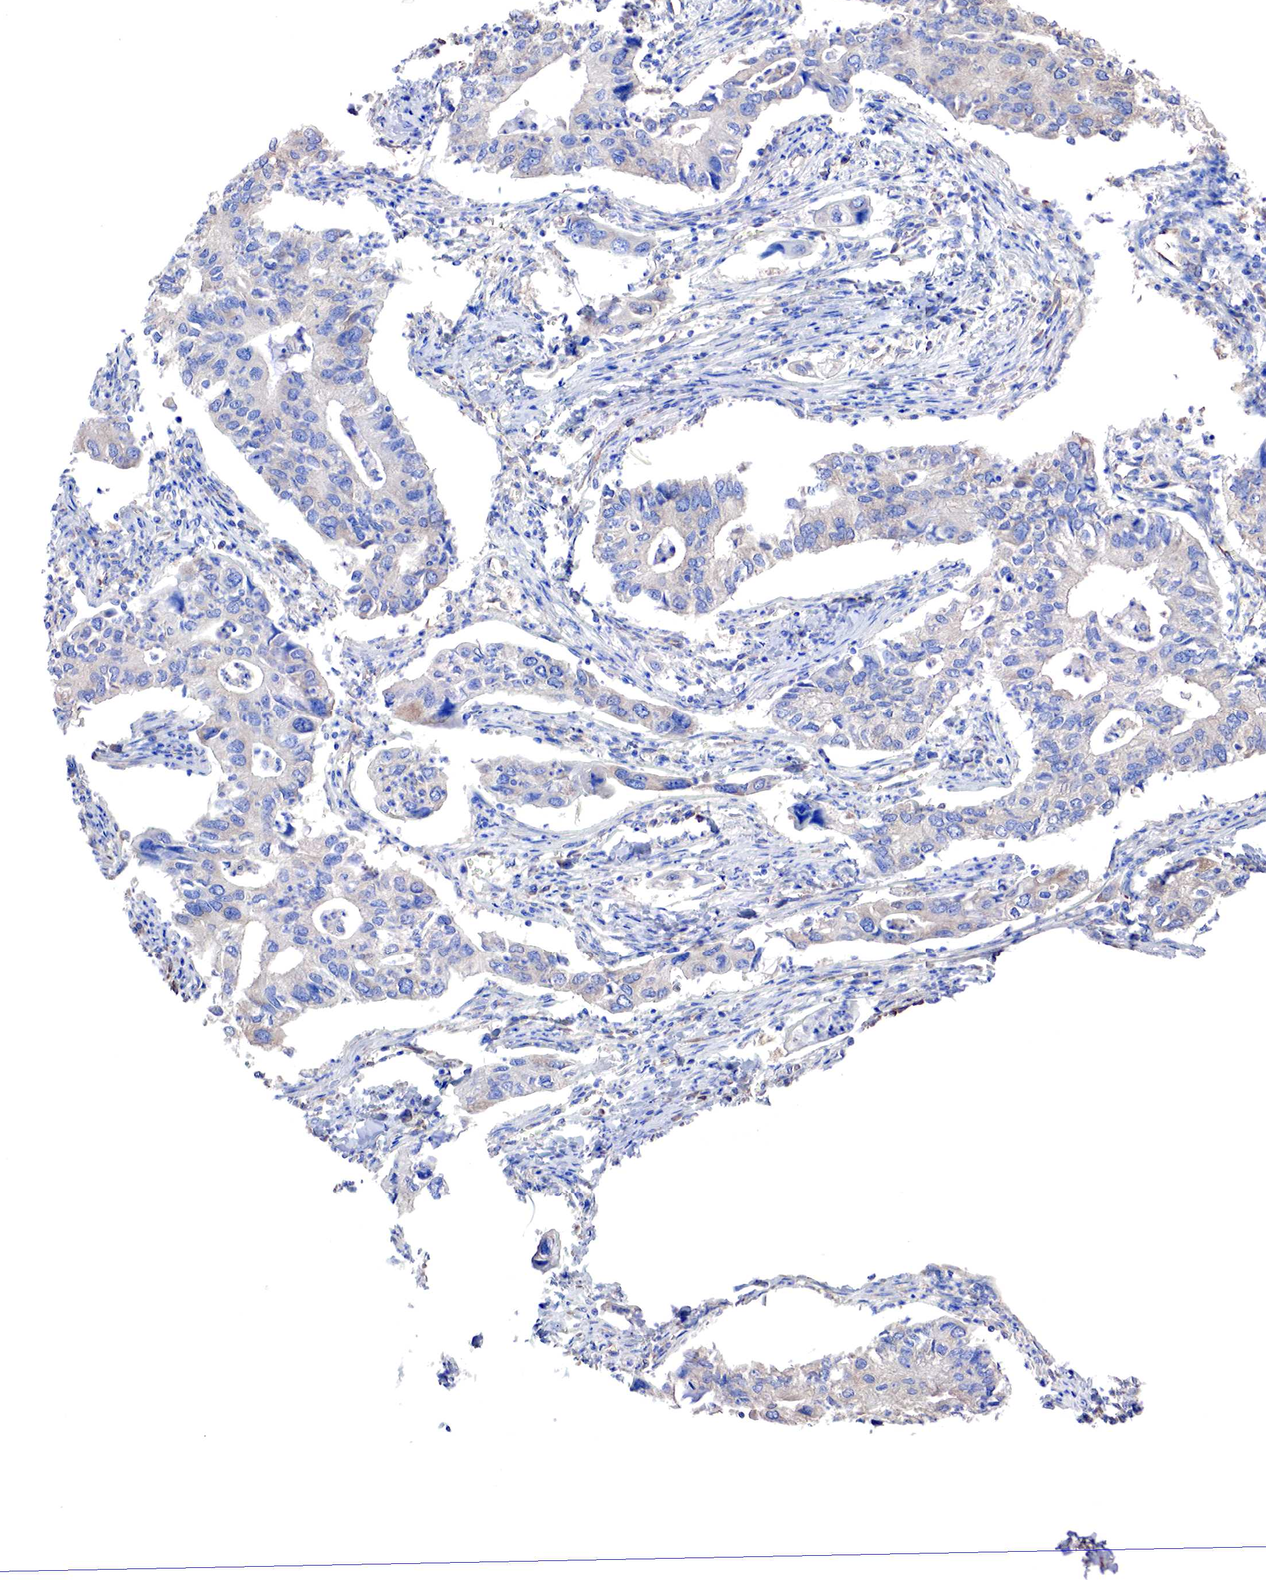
{"staining": {"intensity": "weak", "quantity": "<25%", "location": "cytoplasmic/membranous"}, "tissue": "lung cancer", "cell_type": "Tumor cells", "image_type": "cancer", "snomed": [{"axis": "morphology", "description": "Adenocarcinoma, NOS"}, {"axis": "topography", "description": "Lung"}], "caption": "An IHC photomicrograph of lung cancer is shown. There is no staining in tumor cells of lung cancer. The staining is performed using DAB (3,3'-diaminobenzidine) brown chromogen with nuclei counter-stained in using hematoxylin.", "gene": "RDX", "patient": {"sex": "male", "age": 48}}